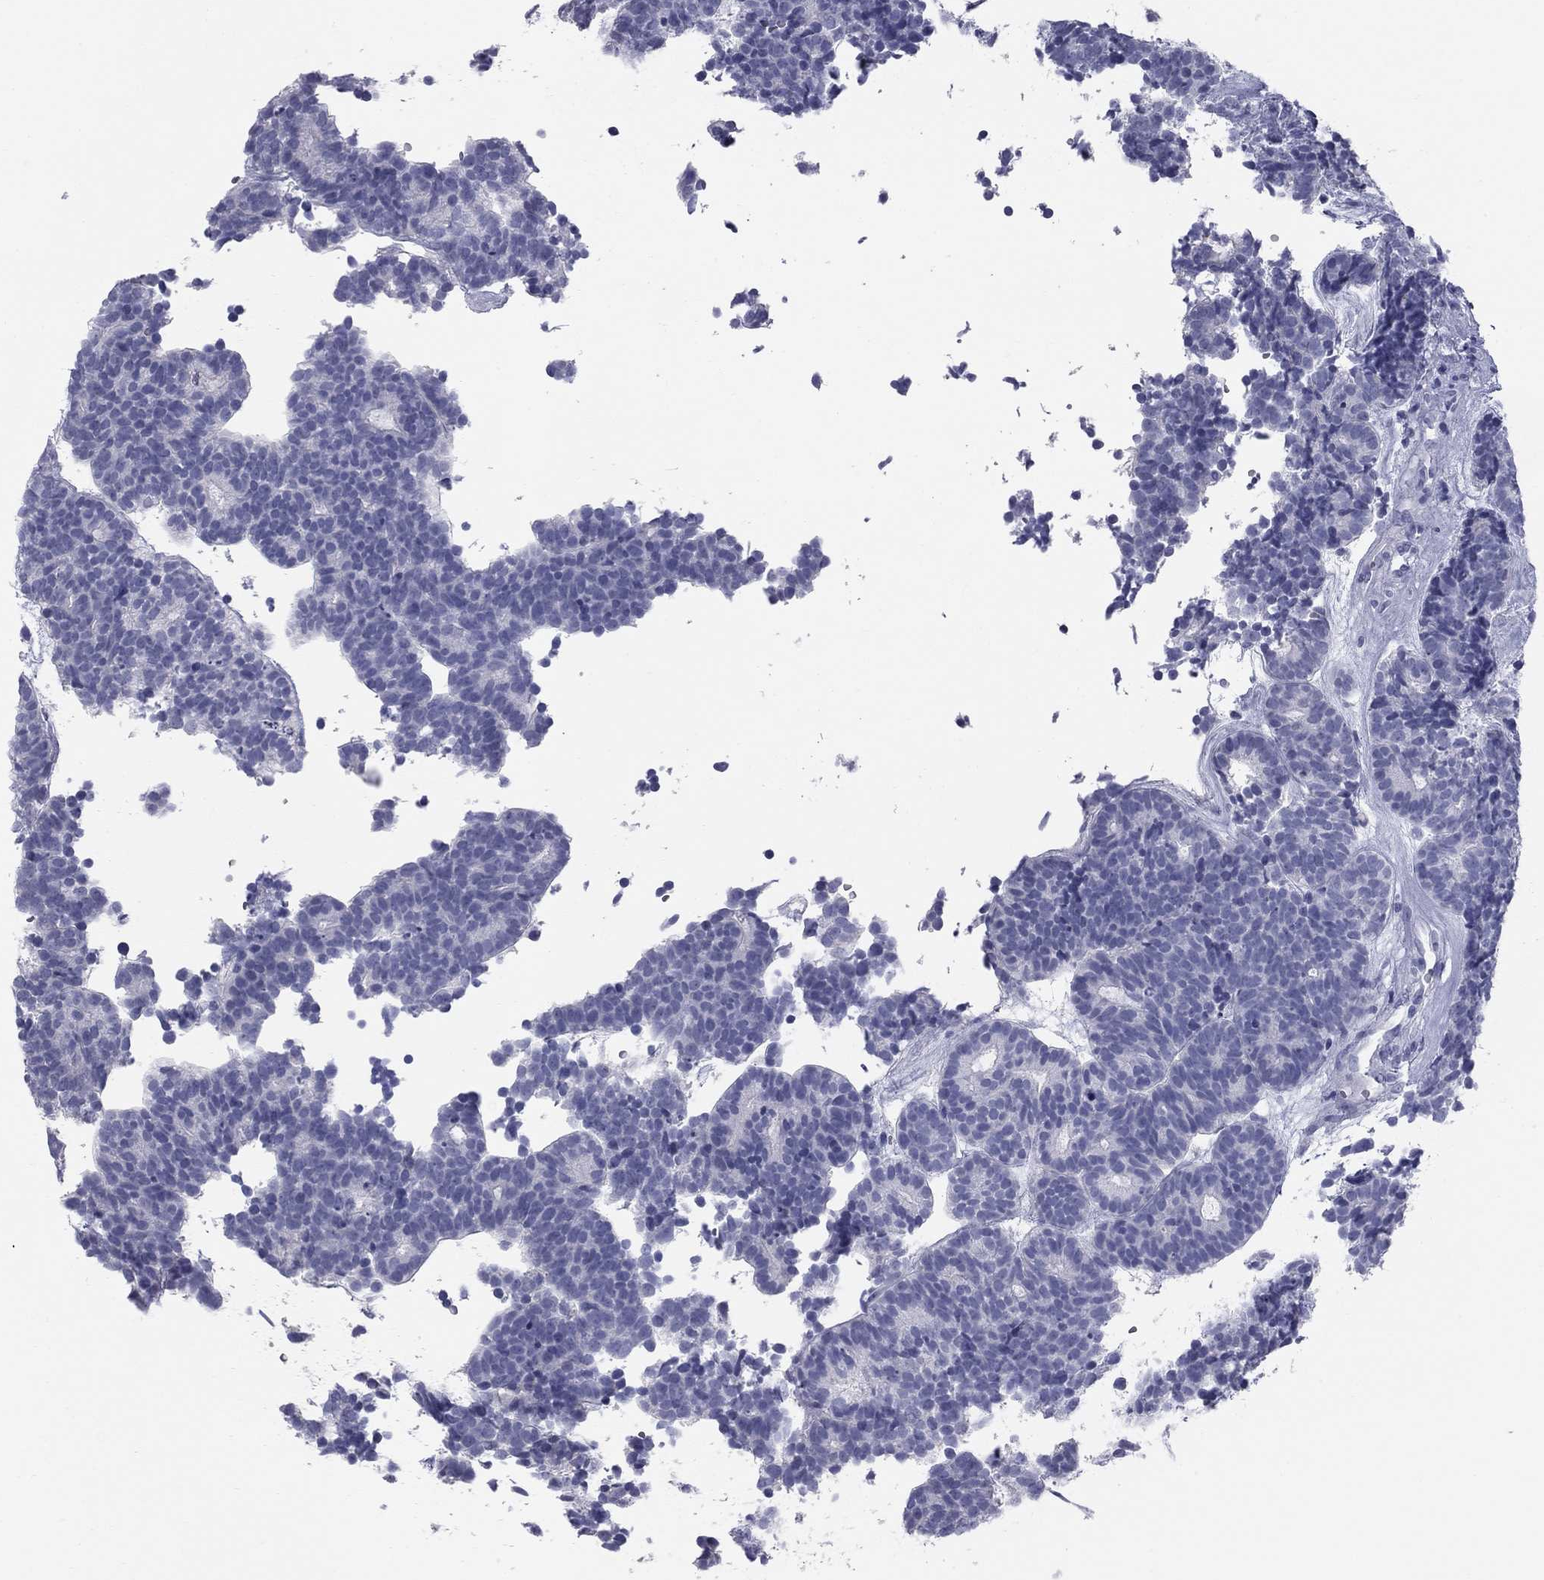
{"staining": {"intensity": "negative", "quantity": "none", "location": "none"}, "tissue": "head and neck cancer", "cell_type": "Tumor cells", "image_type": "cancer", "snomed": [{"axis": "morphology", "description": "Adenocarcinoma, NOS"}, {"axis": "topography", "description": "Head-Neck"}], "caption": "IHC of head and neck adenocarcinoma shows no expression in tumor cells. The staining was performed using DAB (3,3'-diaminobenzidine) to visualize the protein expression in brown, while the nuclei were stained in blue with hematoxylin (Magnification: 20x).", "gene": "SULT2B1", "patient": {"sex": "female", "age": 81}}